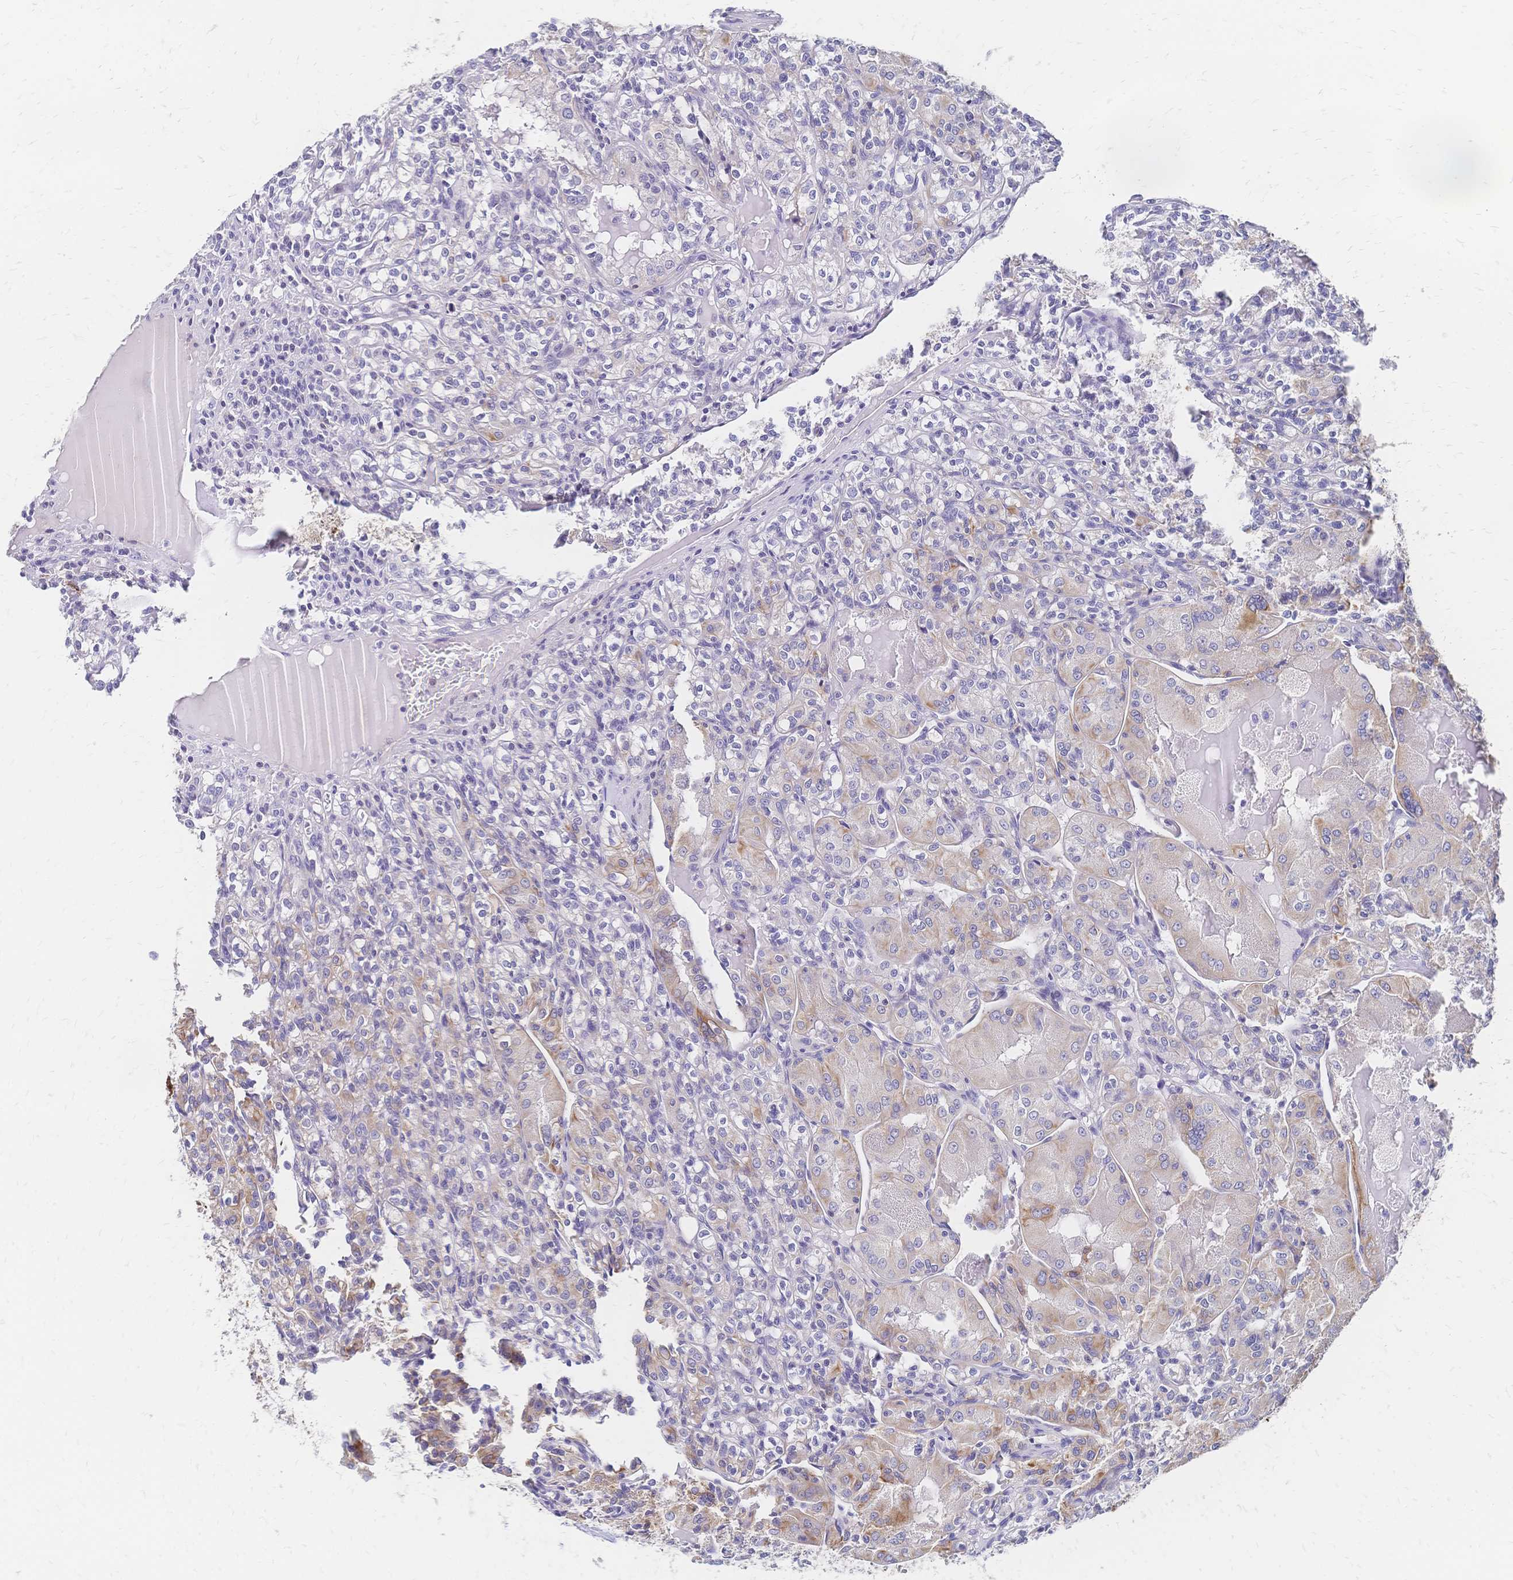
{"staining": {"intensity": "moderate", "quantity": "<25%", "location": "cytoplasmic/membranous"}, "tissue": "renal cancer", "cell_type": "Tumor cells", "image_type": "cancer", "snomed": [{"axis": "morphology", "description": "Adenocarcinoma, NOS"}, {"axis": "topography", "description": "Kidney"}], "caption": "An immunohistochemistry histopathology image of neoplastic tissue is shown. Protein staining in brown labels moderate cytoplasmic/membranous positivity in adenocarcinoma (renal) within tumor cells.", "gene": "DTNB", "patient": {"sex": "male", "age": 36}}